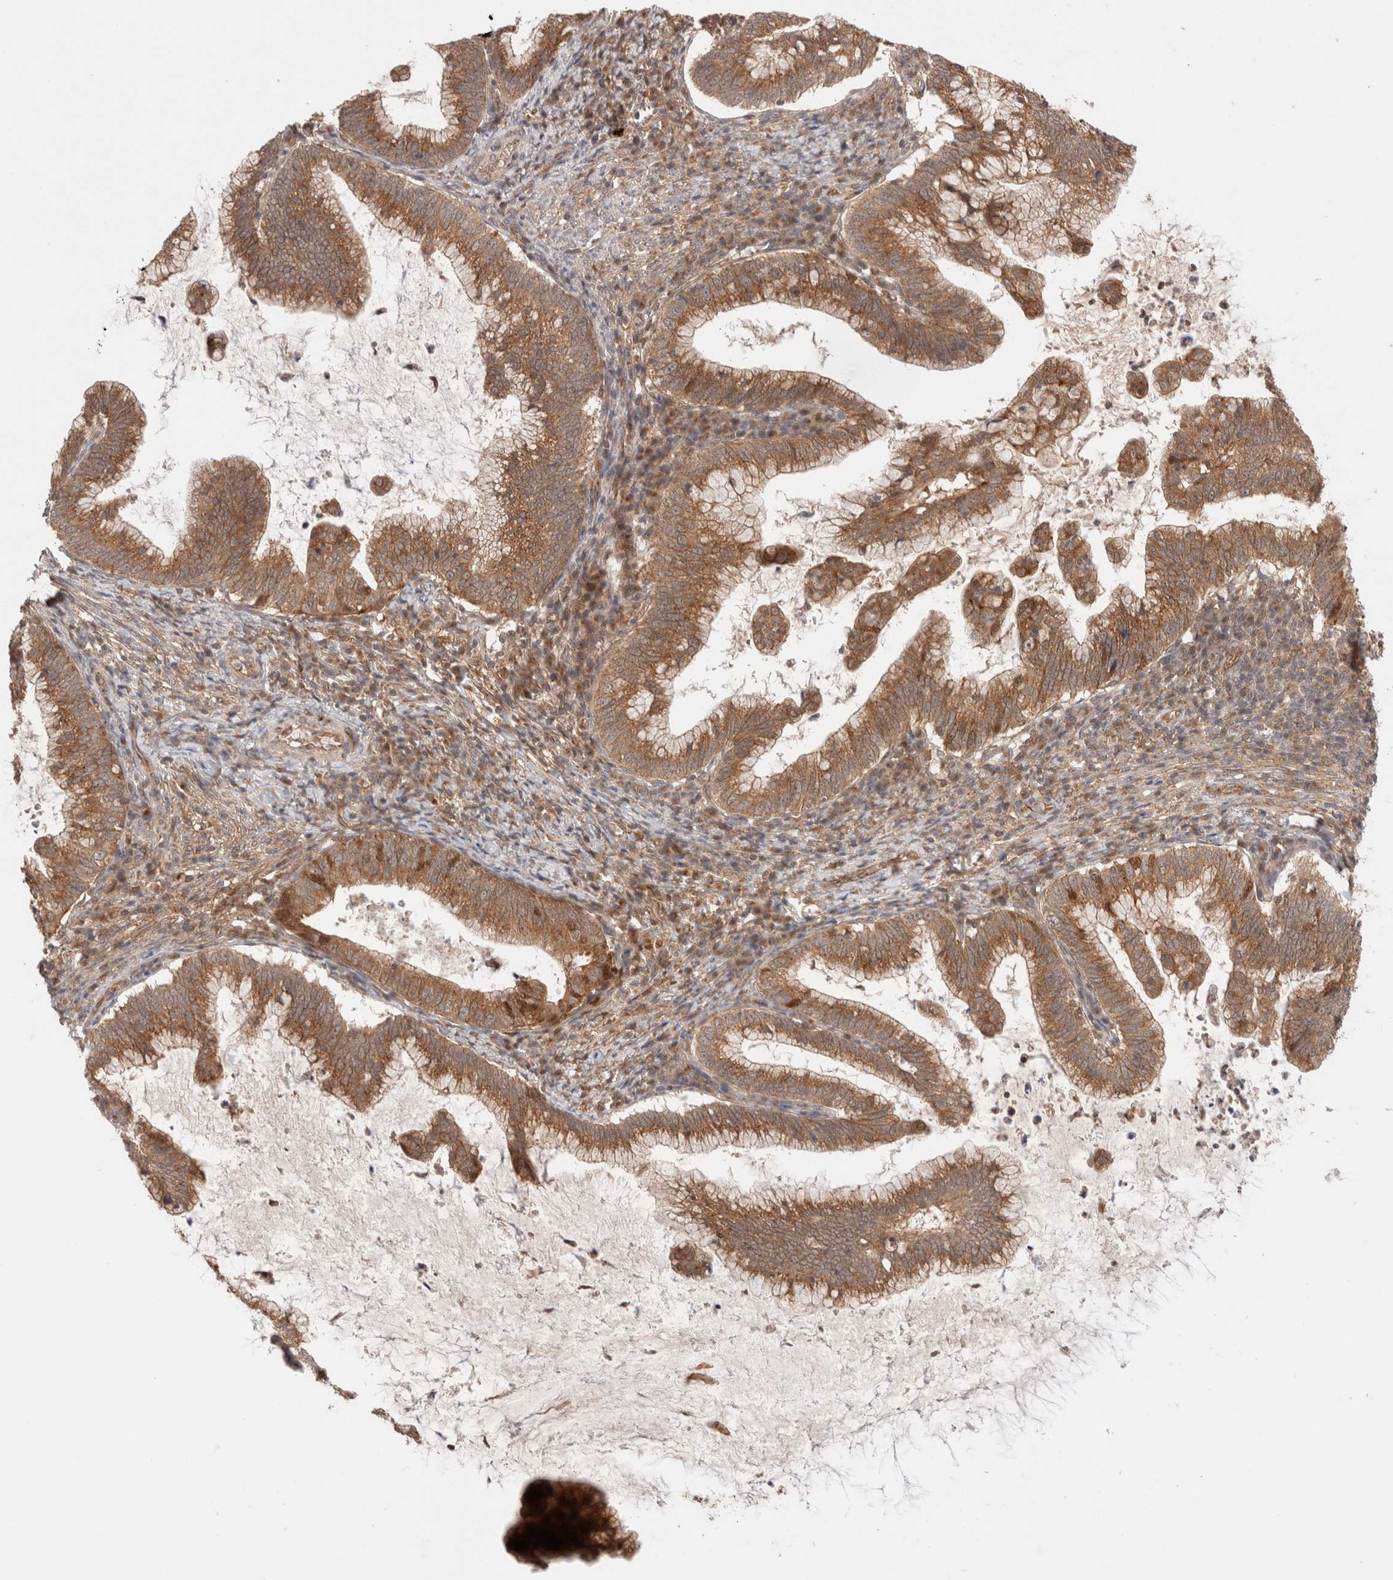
{"staining": {"intensity": "moderate", "quantity": ">75%", "location": "cytoplasmic/membranous,nuclear"}, "tissue": "cervical cancer", "cell_type": "Tumor cells", "image_type": "cancer", "snomed": [{"axis": "morphology", "description": "Adenocarcinoma, NOS"}, {"axis": "topography", "description": "Cervix"}], "caption": "A brown stain labels moderate cytoplasmic/membranous and nuclear staining of a protein in cervical cancer tumor cells. Using DAB (3,3'-diaminobenzidine) (brown) and hematoxylin (blue) stains, captured at high magnification using brightfield microscopy.", "gene": "SIKE1", "patient": {"sex": "female", "age": 36}}